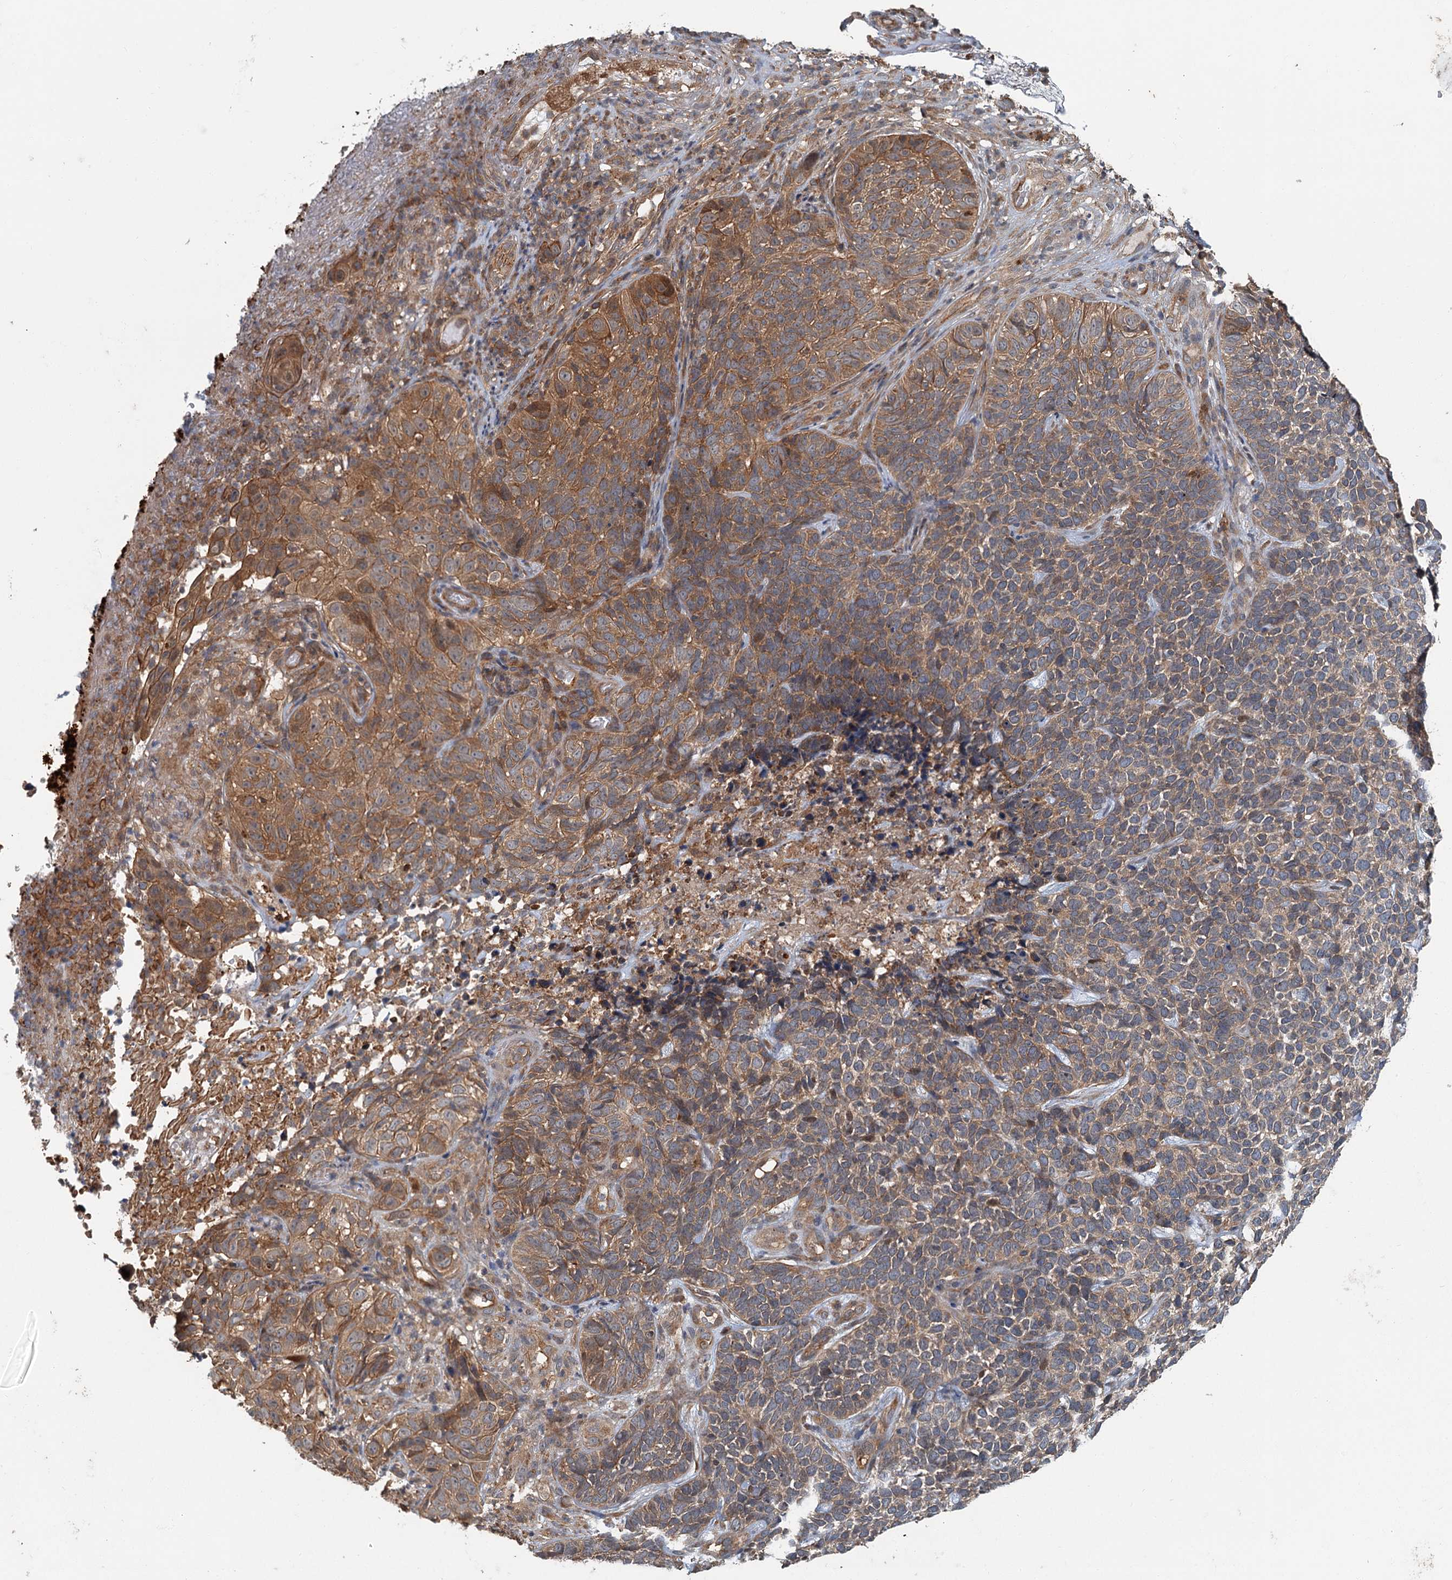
{"staining": {"intensity": "moderate", "quantity": ">75%", "location": "cytoplasmic/membranous"}, "tissue": "skin cancer", "cell_type": "Tumor cells", "image_type": "cancer", "snomed": [{"axis": "morphology", "description": "Basal cell carcinoma"}, {"axis": "topography", "description": "Skin"}], "caption": "This is a photomicrograph of immunohistochemistry (IHC) staining of skin basal cell carcinoma, which shows moderate expression in the cytoplasmic/membranous of tumor cells.", "gene": "ZNF527", "patient": {"sex": "female", "age": 84}}